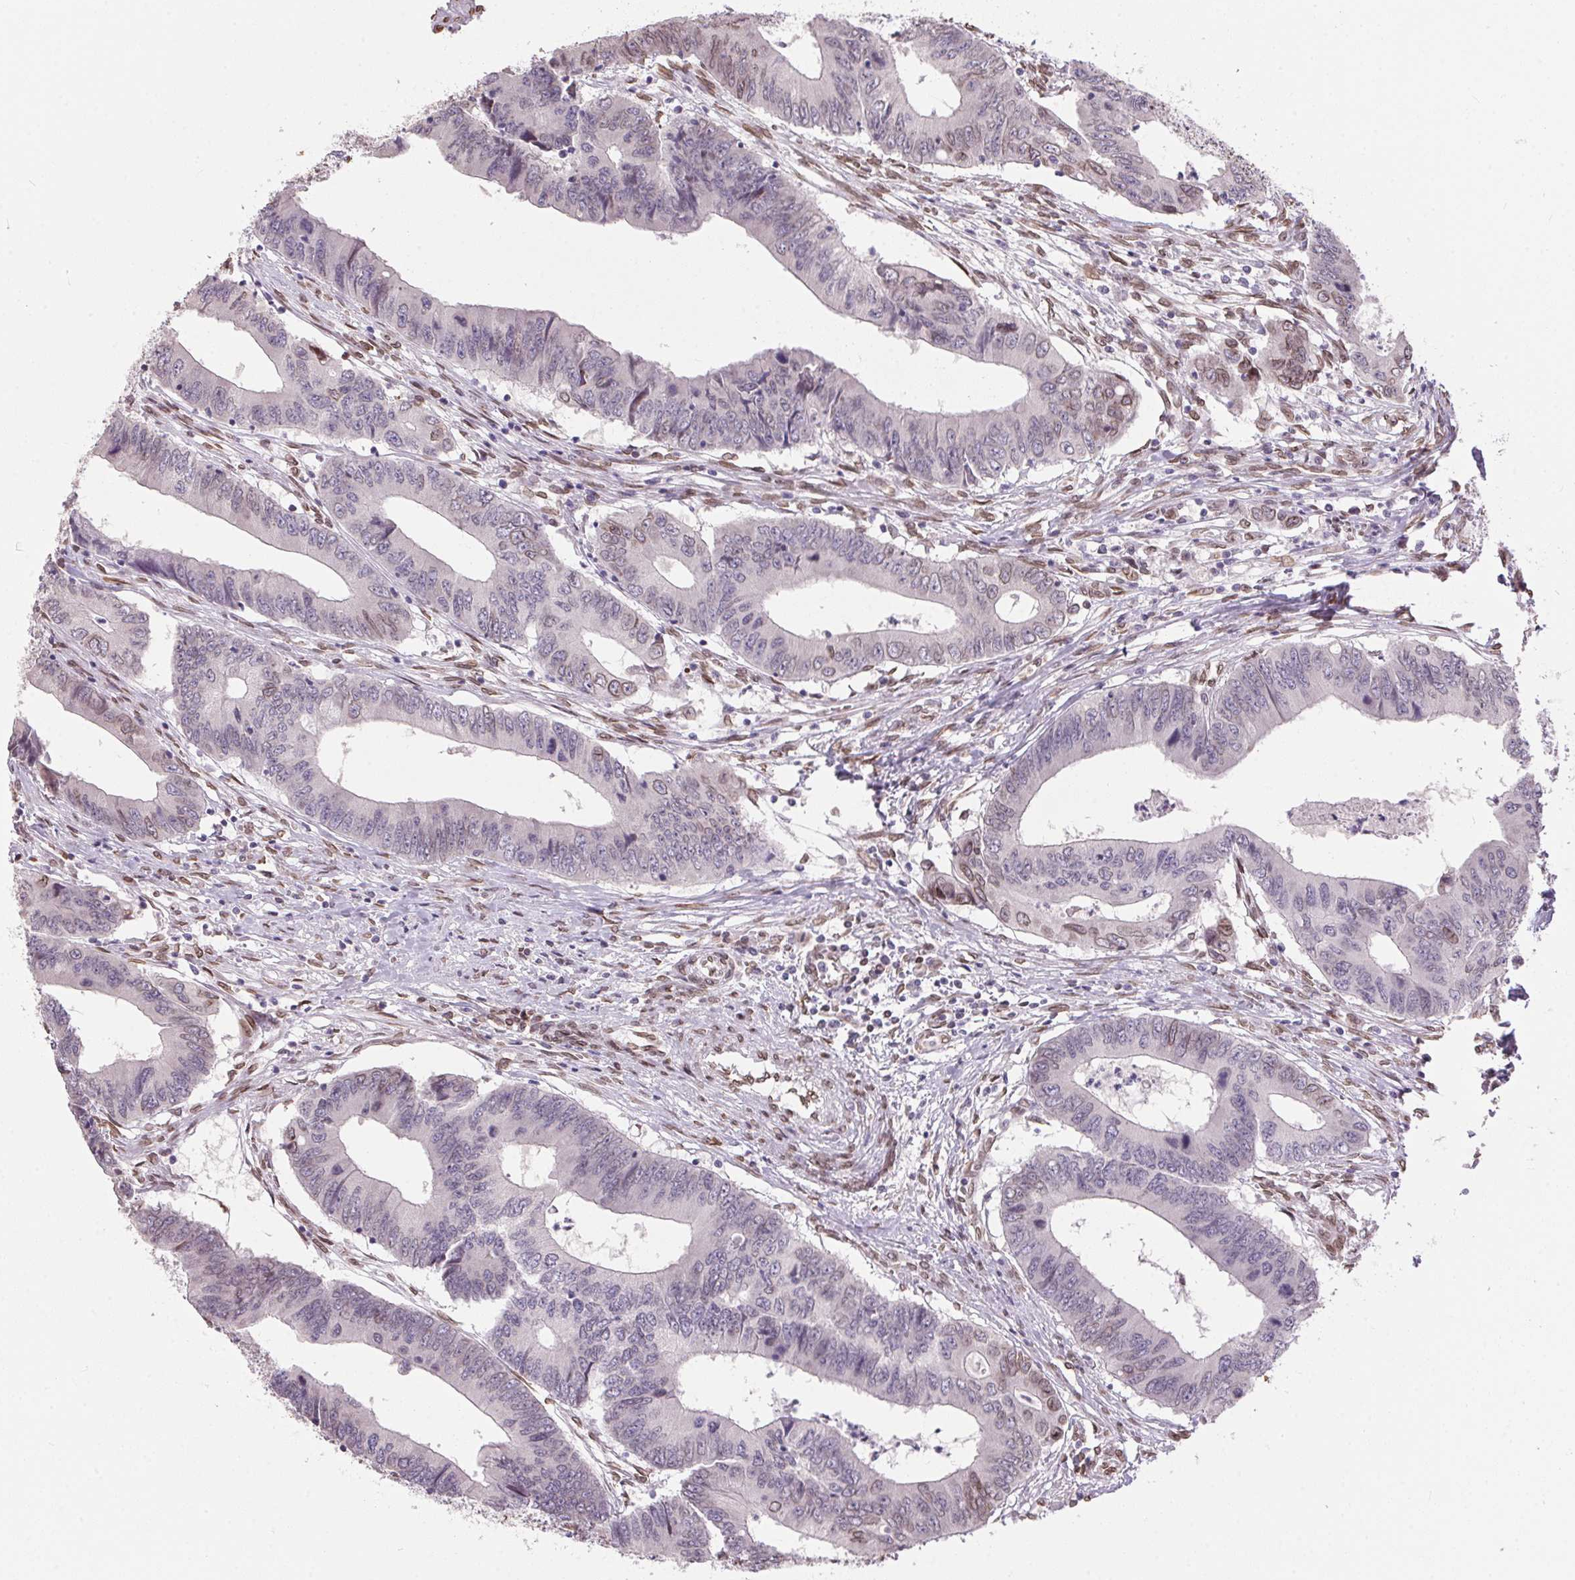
{"staining": {"intensity": "weak", "quantity": "<25%", "location": "nuclear"}, "tissue": "colorectal cancer", "cell_type": "Tumor cells", "image_type": "cancer", "snomed": [{"axis": "morphology", "description": "Adenocarcinoma, NOS"}, {"axis": "topography", "description": "Colon"}], "caption": "High power microscopy image of an IHC micrograph of colorectal cancer, revealing no significant expression in tumor cells.", "gene": "TMEM175", "patient": {"sex": "male", "age": 53}}